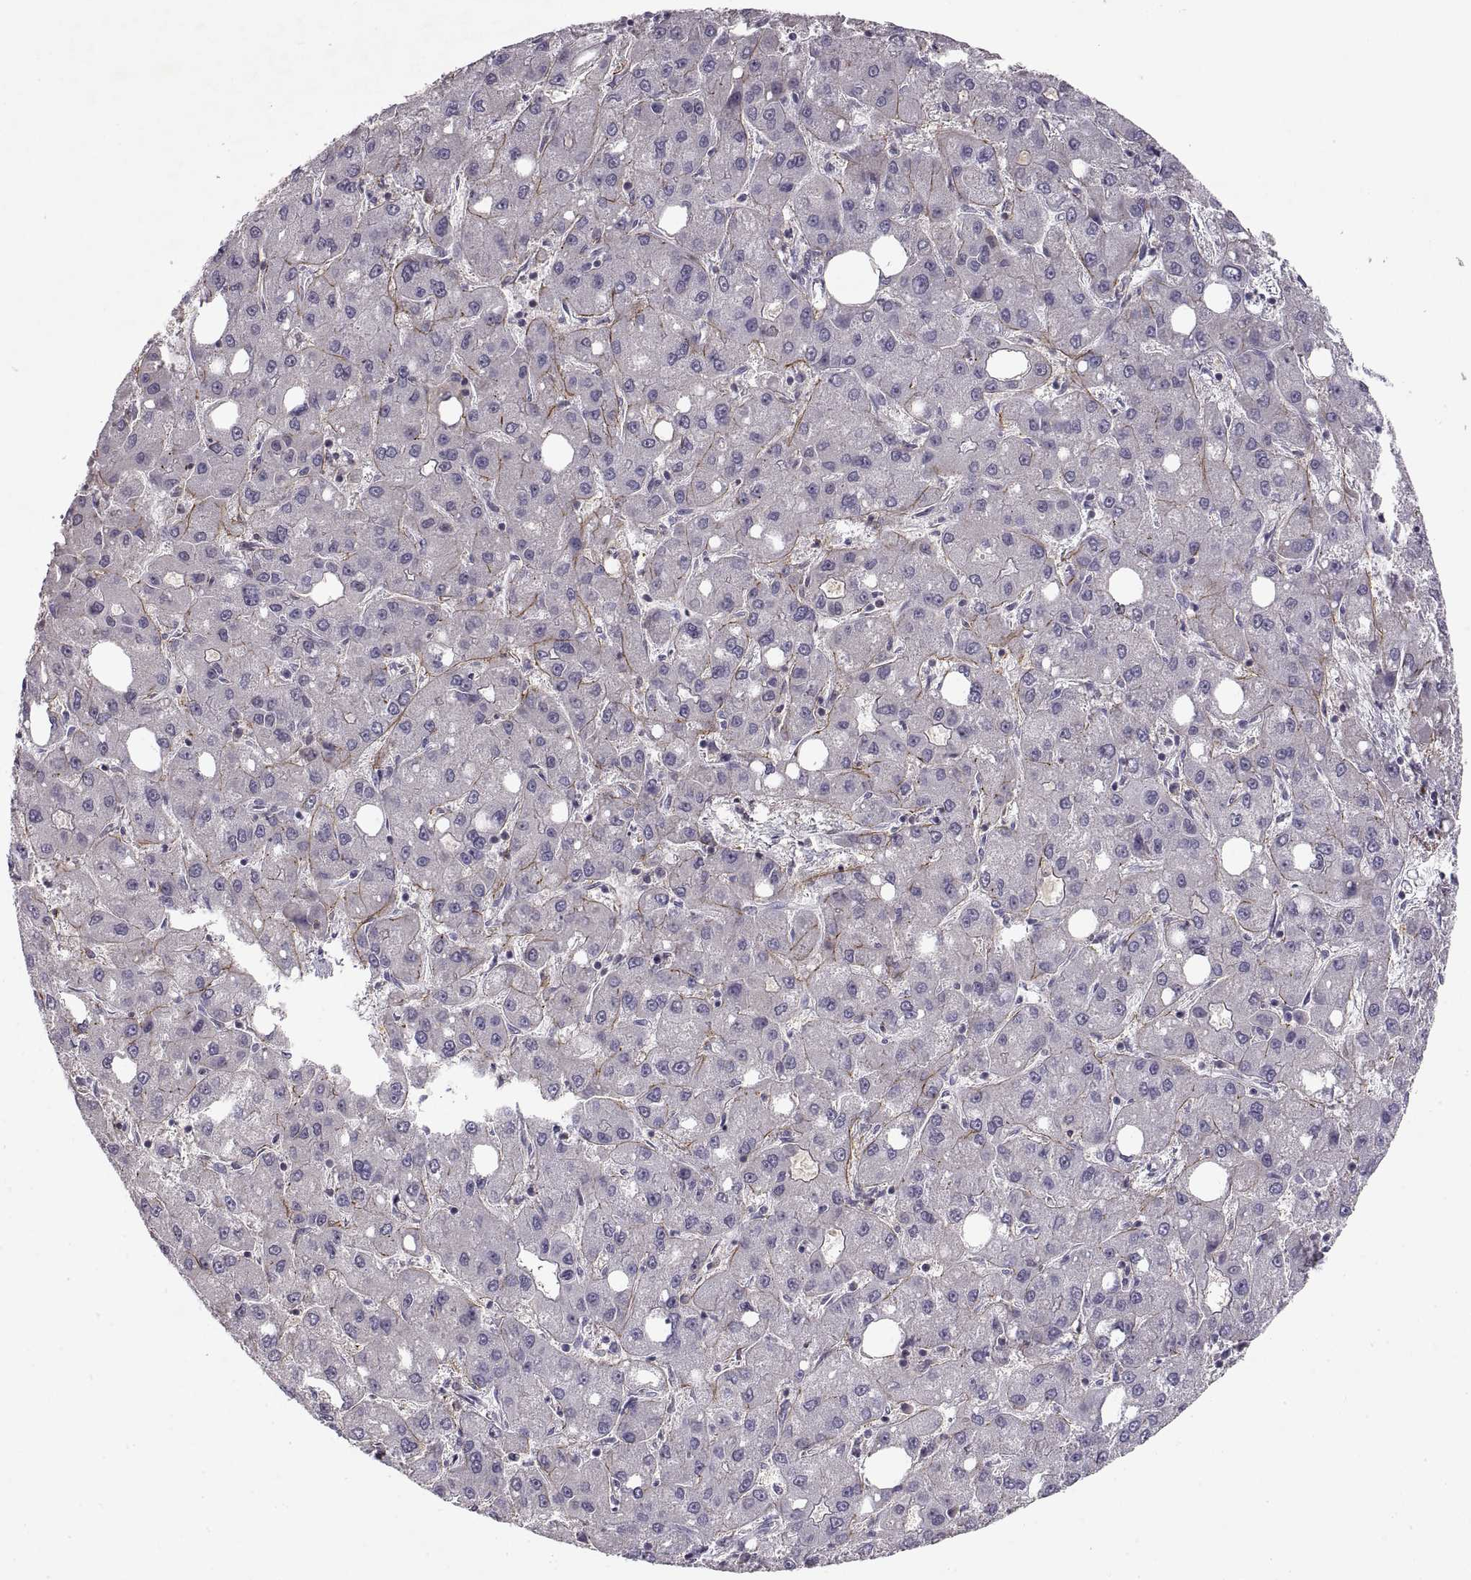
{"staining": {"intensity": "negative", "quantity": "none", "location": "none"}, "tissue": "liver cancer", "cell_type": "Tumor cells", "image_type": "cancer", "snomed": [{"axis": "morphology", "description": "Carcinoma, Hepatocellular, NOS"}, {"axis": "topography", "description": "Liver"}], "caption": "A photomicrograph of liver cancer stained for a protein displays no brown staining in tumor cells.", "gene": "ADAM11", "patient": {"sex": "male", "age": 73}}